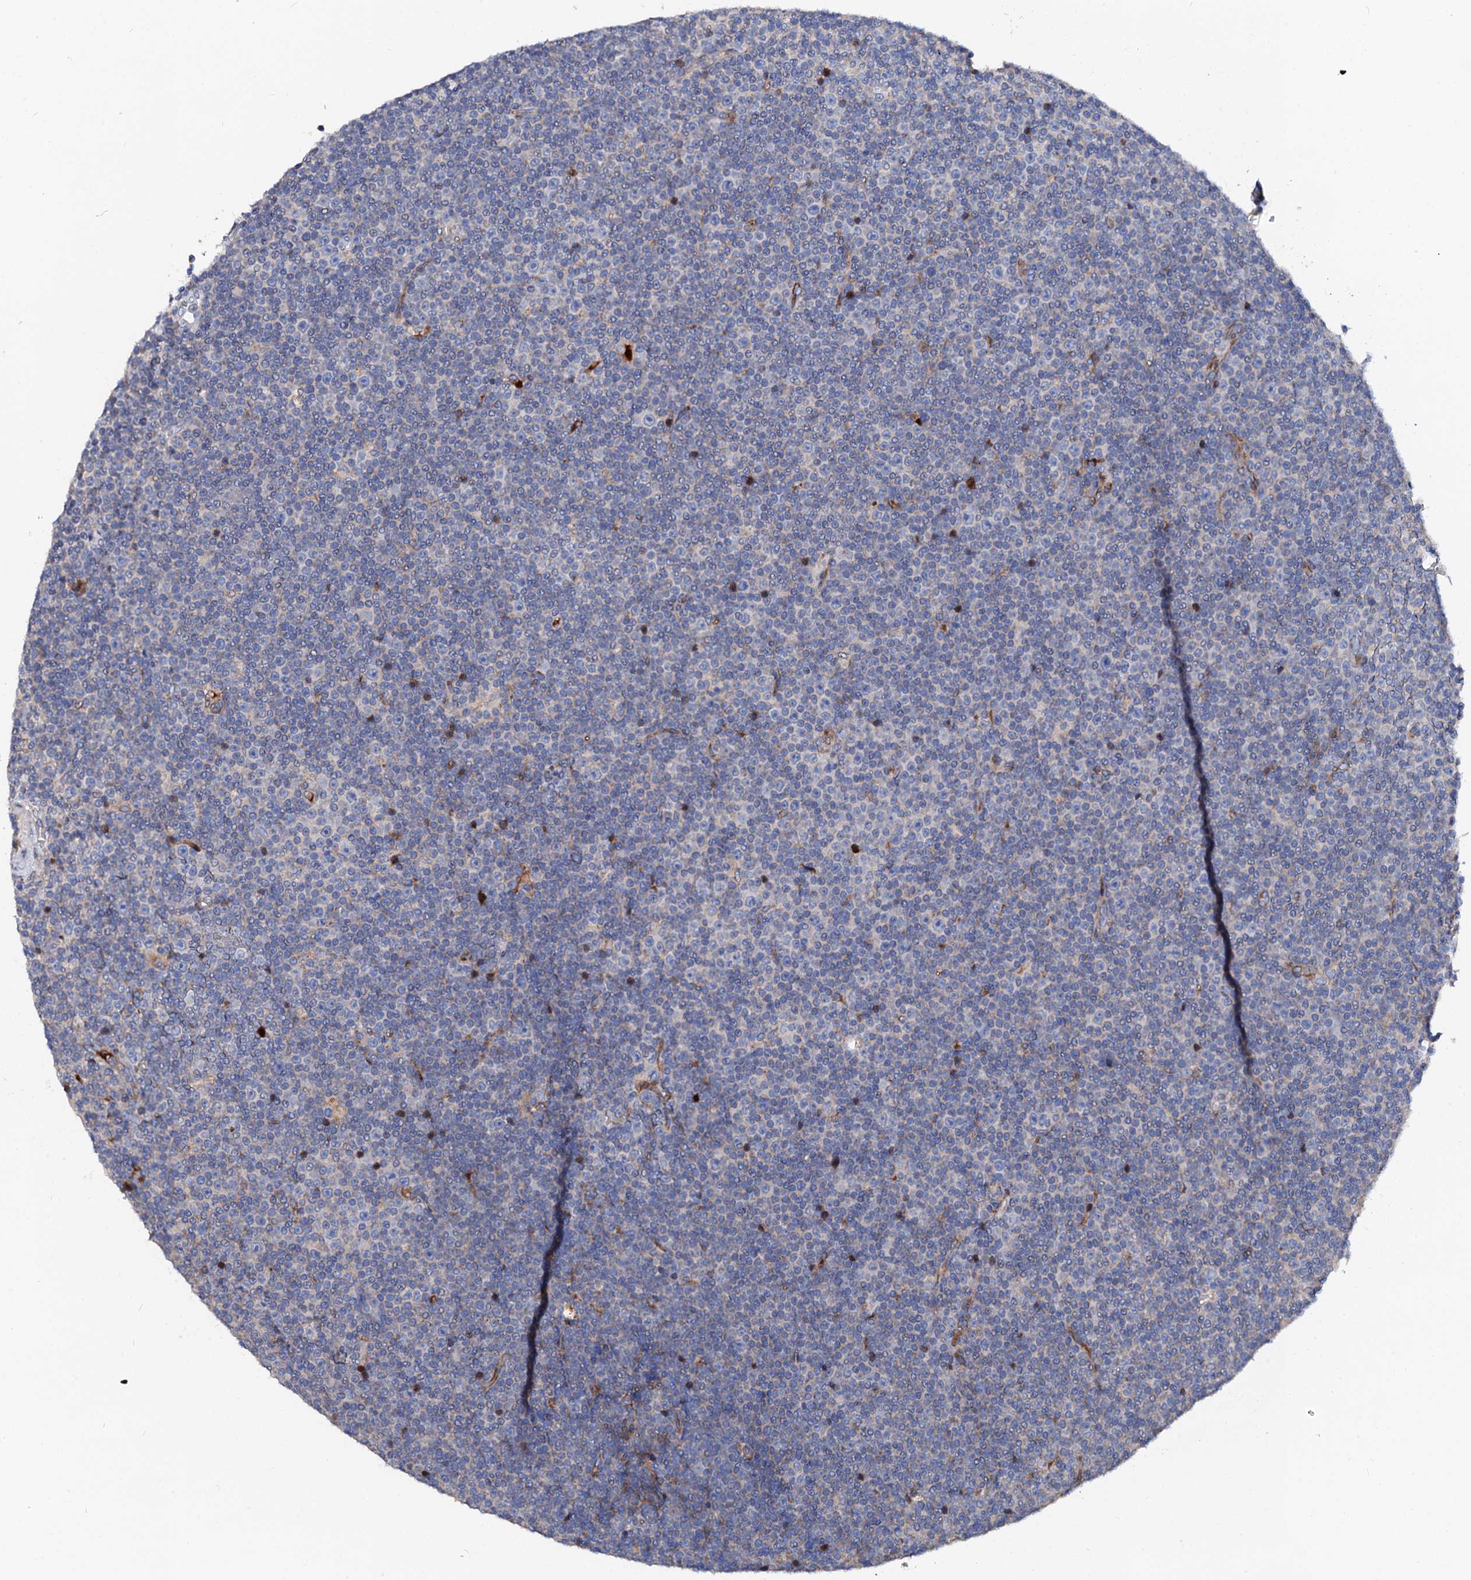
{"staining": {"intensity": "moderate", "quantity": "<25%", "location": "cytoplasmic/membranous"}, "tissue": "lymphoma", "cell_type": "Tumor cells", "image_type": "cancer", "snomed": [{"axis": "morphology", "description": "Malignant lymphoma, non-Hodgkin's type, Low grade"}, {"axis": "topography", "description": "Lymph node"}], "caption": "Immunohistochemical staining of lymphoma demonstrates low levels of moderate cytoplasmic/membranous protein staining in approximately <25% of tumor cells.", "gene": "SLC10A7", "patient": {"sex": "female", "age": 67}}